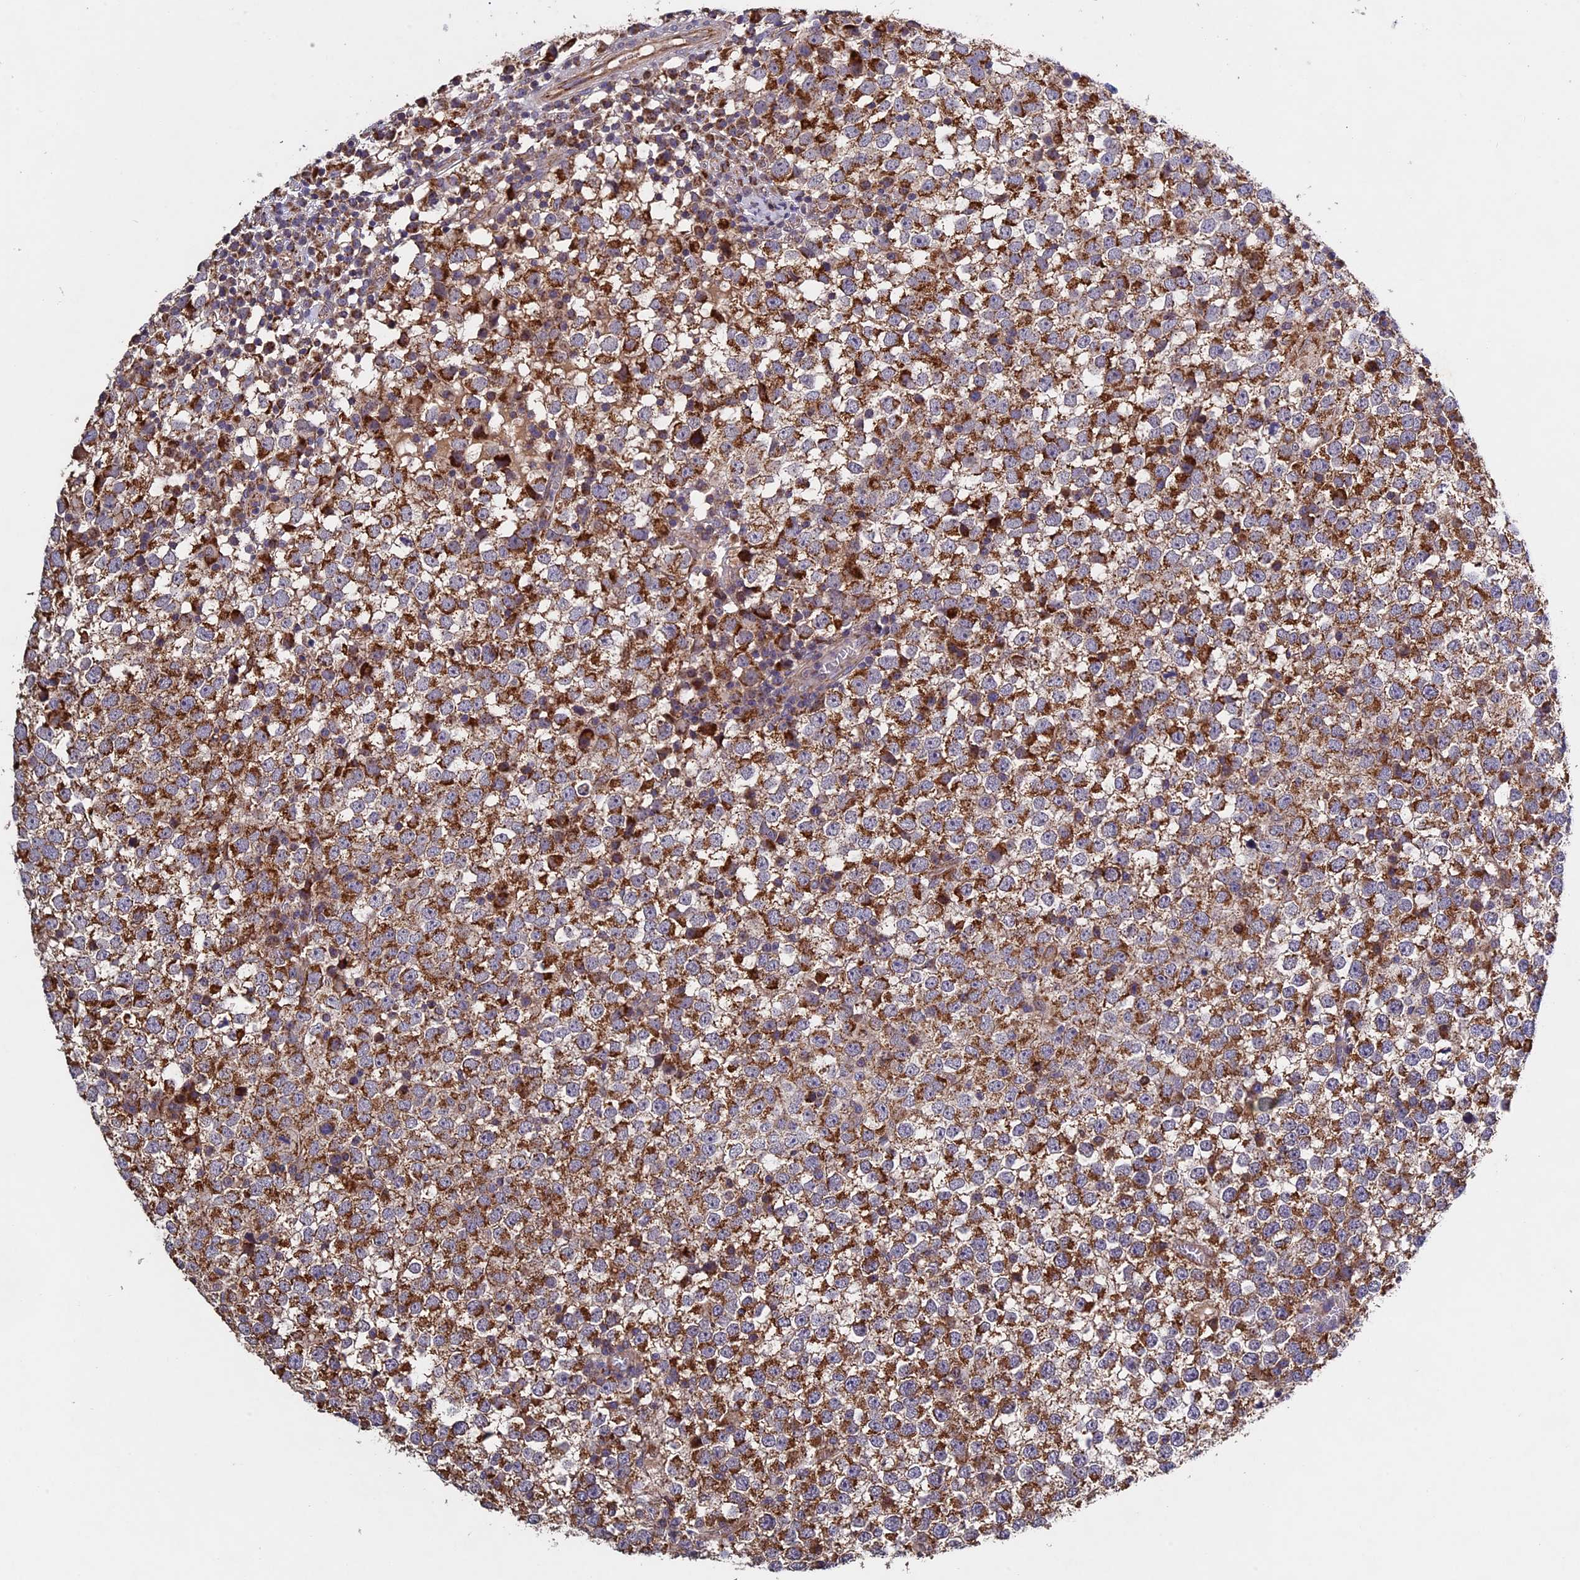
{"staining": {"intensity": "moderate", "quantity": "25%-75%", "location": "cytoplasmic/membranous"}, "tissue": "testis cancer", "cell_type": "Tumor cells", "image_type": "cancer", "snomed": [{"axis": "morphology", "description": "Seminoma, NOS"}, {"axis": "topography", "description": "Testis"}], "caption": "Seminoma (testis) tissue shows moderate cytoplasmic/membranous positivity in about 25%-75% of tumor cells", "gene": "RNF17", "patient": {"sex": "male", "age": 65}}